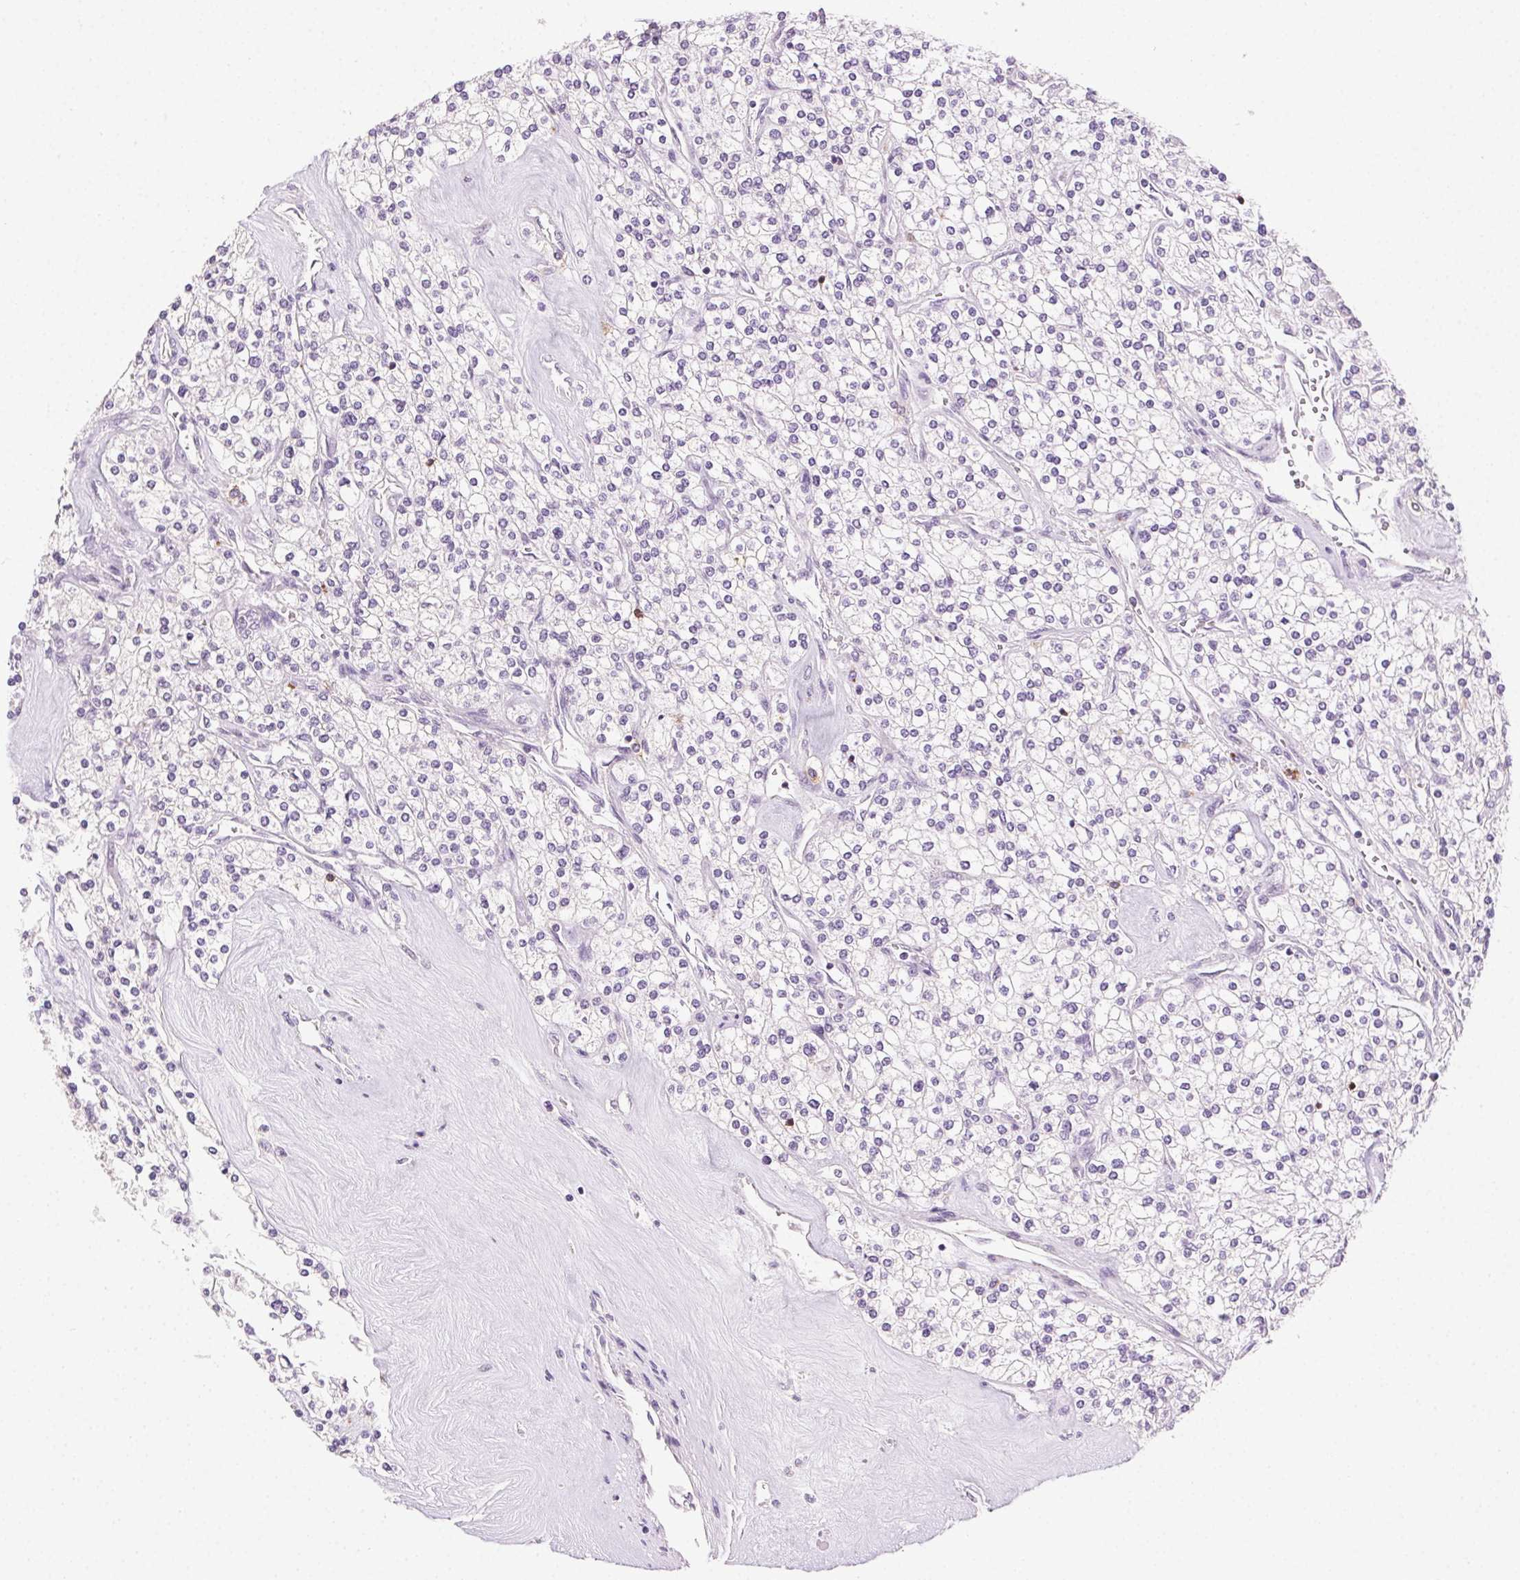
{"staining": {"intensity": "negative", "quantity": "none", "location": "none"}, "tissue": "renal cancer", "cell_type": "Tumor cells", "image_type": "cancer", "snomed": [{"axis": "morphology", "description": "Adenocarcinoma, NOS"}, {"axis": "topography", "description": "Kidney"}], "caption": "IHC micrograph of neoplastic tissue: renal adenocarcinoma stained with DAB (3,3'-diaminobenzidine) displays no significant protein positivity in tumor cells.", "gene": "AKAP5", "patient": {"sex": "male", "age": 80}}